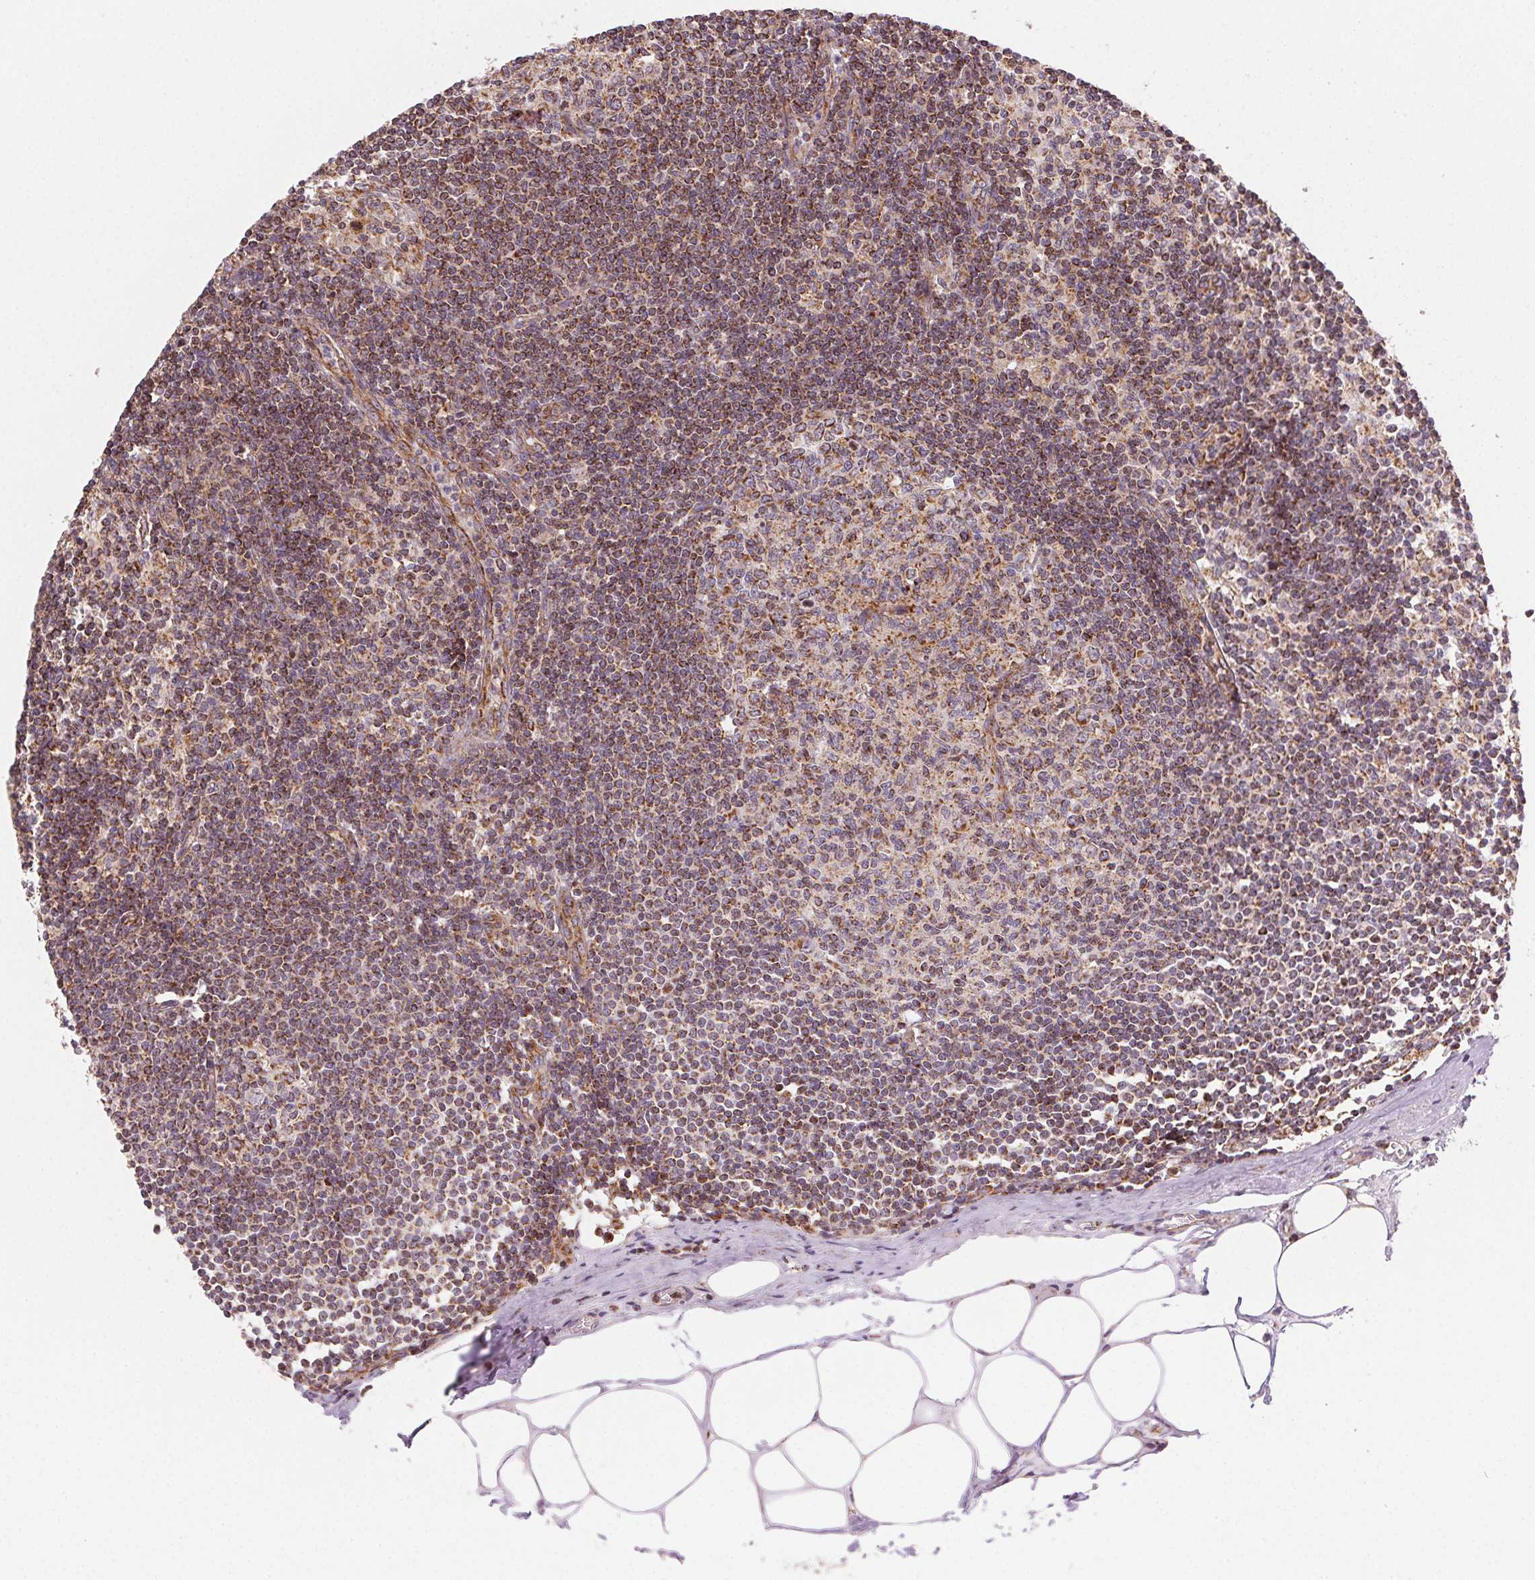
{"staining": {"intensity": "strong", "quantity": "25%-75%", "location": "cytoplasmic/membranous"}, "tissue": "lymph node", "cell_type": "Germinal center cells", "image_type": "normal", "snomed": [{"axis": "morphology", "description": "Normal tissue, NOS"}, {"axis": "topography", "description": "Lymph node"}], "caption": "The immunohistochemical stain highlights strong cytoplasmic/membranous expression in germinal center cells of unremarkable lymph node. (DAB (3,3'-diaminobenzidine) = brown stain, brightfield microscopy at high magnification).", "gene": "CLPB", "patient": {"sex": "female", "age": 69}}